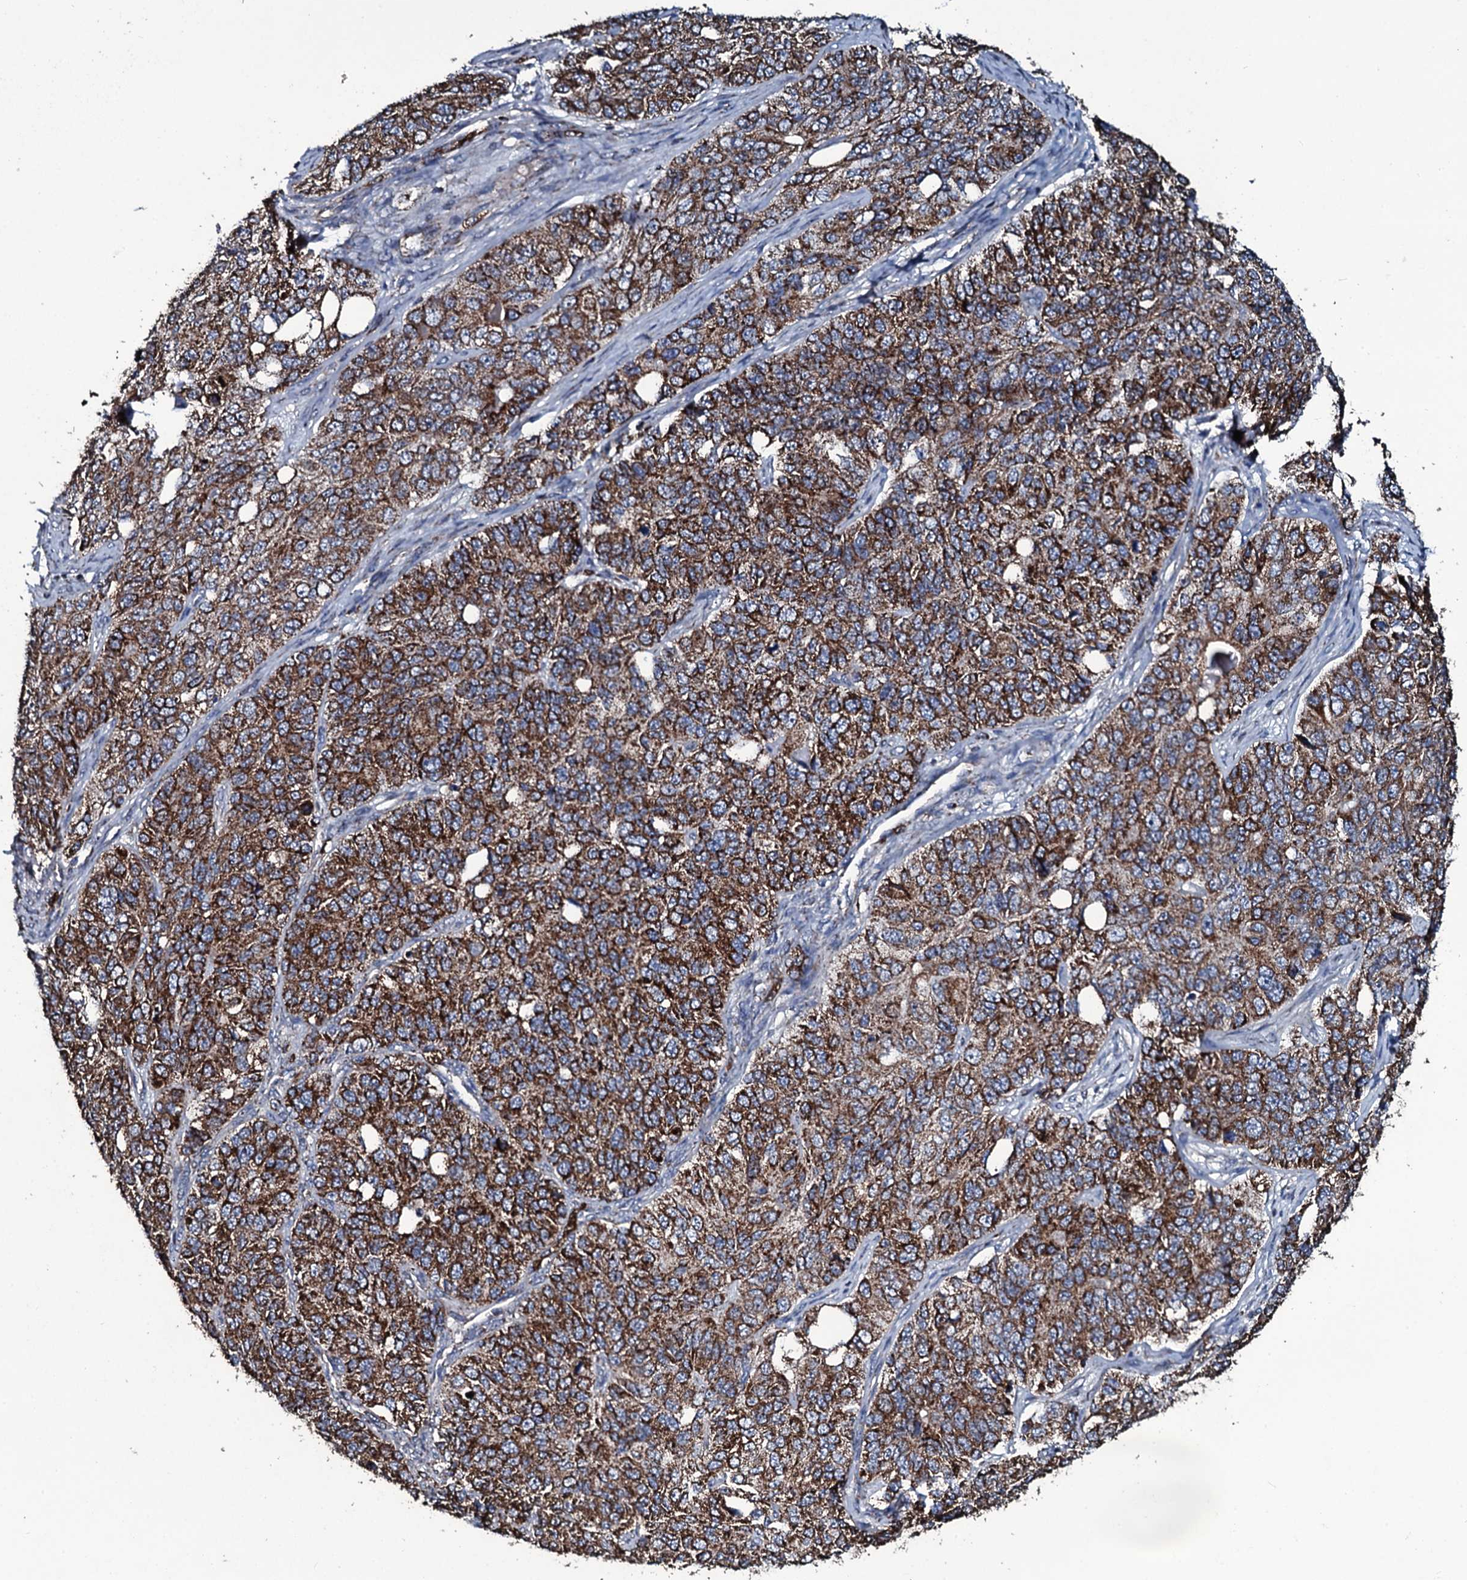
{"staining": {"intensity": "strong", "quantity": ">75%", "location": "cytoplasmic/membranous"}, "tissue": "ovarian cancer", "cell_type": "Tumor cells", "image_type": "cancer", "snomed": [{"axis": "morphology", "description": "Carcinoma, endometroid"}, {"axis": "topography", "description": "Ovary"}], "caption": "Immunohistochemical staining of ovarian endometroid carcinoma reveals high levels of strong cytoplasmic/membranous protein positivity in approximately >75% of tumor cells.", "gene": "DYNC2I2", "patient": {"sex": "female", "age": 51}}